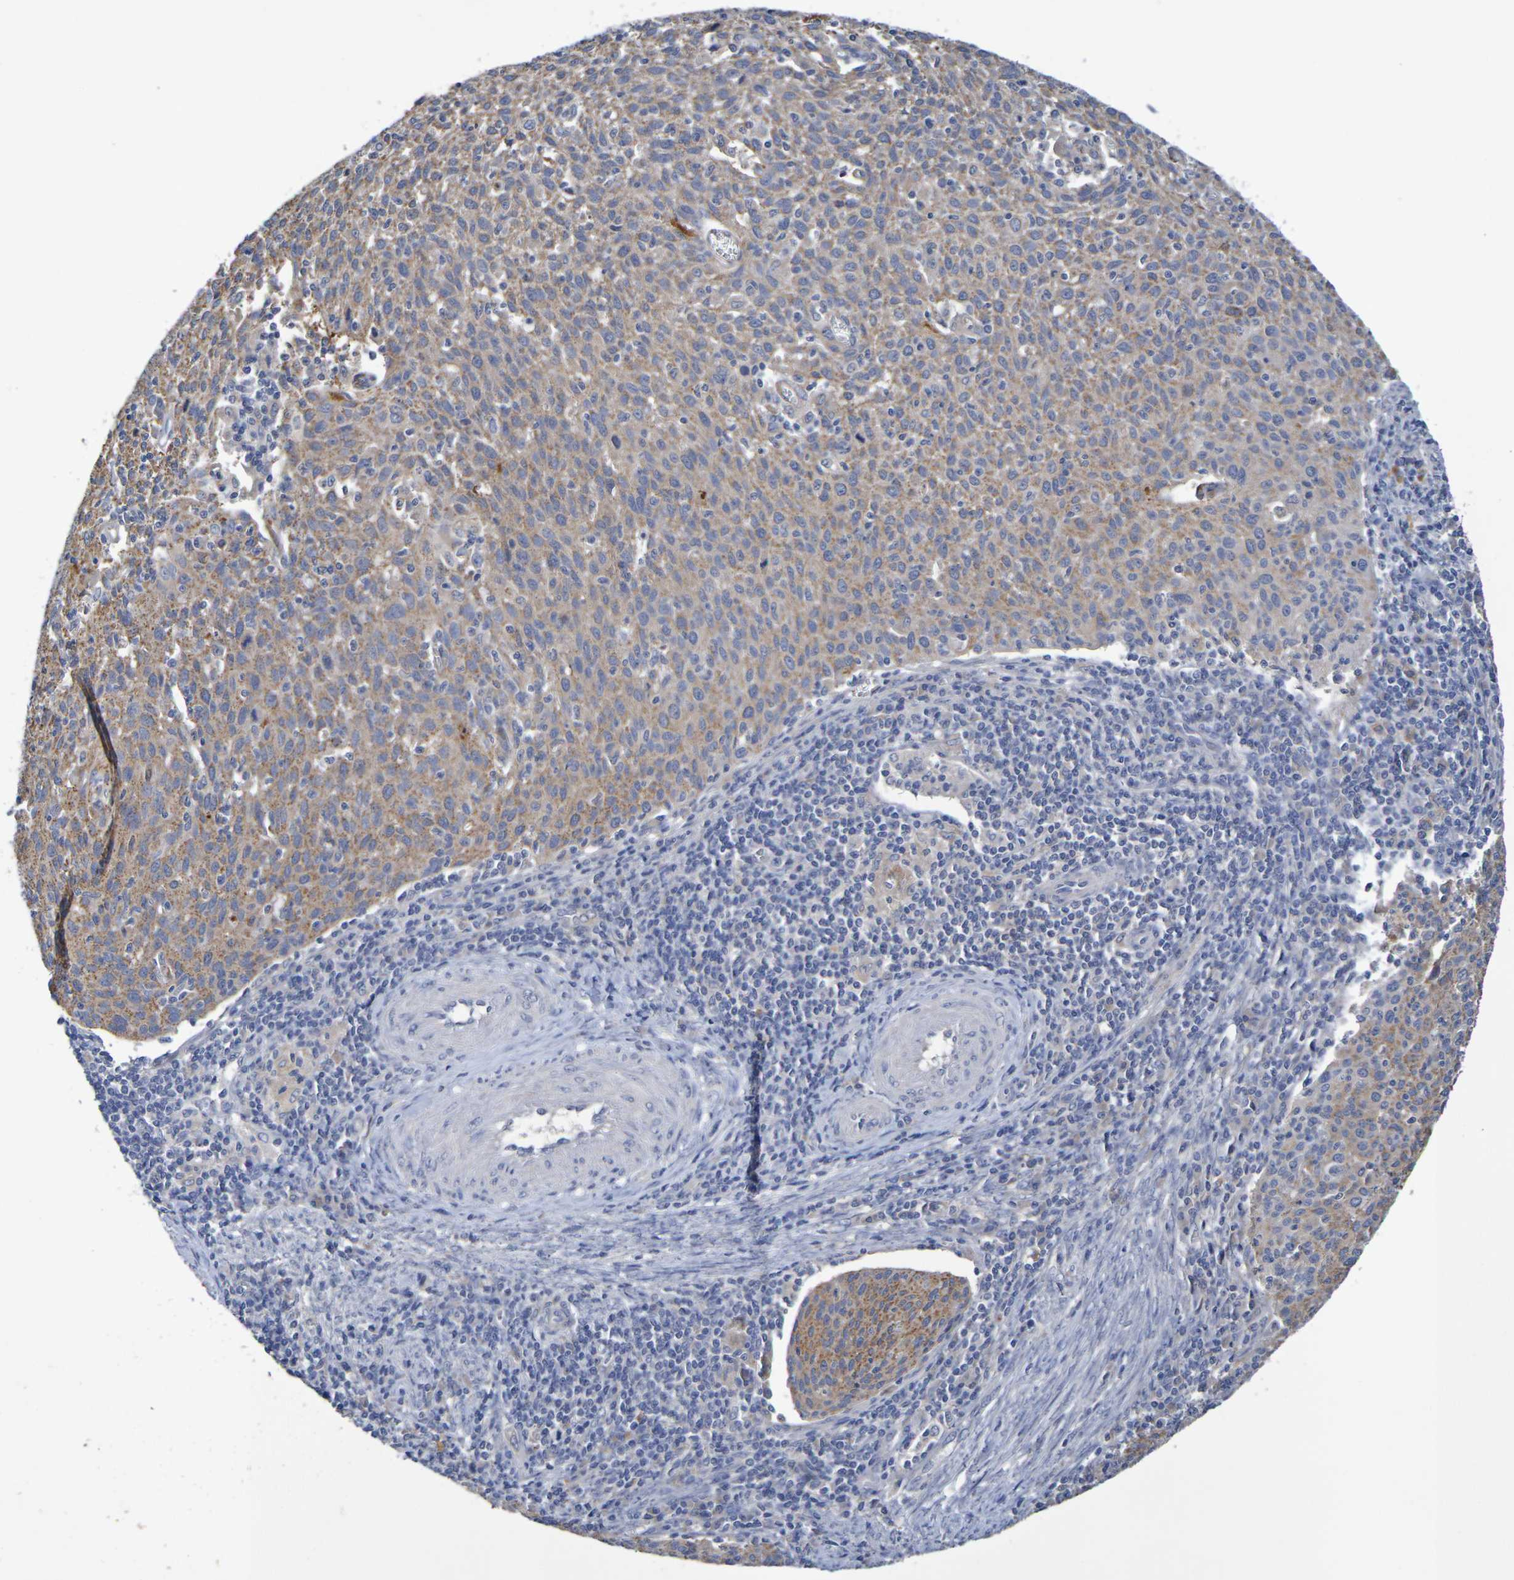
{"staining": {"intensity": "moderate", "quantity": ">75%", "location": "cytoplasmic/membranous"}, "tissue": "cervical cancer", "cell_type": "Tumor cells", "image_type": "cancer", "snomed": [{"axis": "morphology", "description": "Squamous cell carcinoma, NOS"}, {"axis": "topography", "description": "Cervix"}], "caption": "A medium amount of moderate cytoplasmic/membranous staining is present in about >75% of tumor cells in cervical squamous cell carcinoma tissue.", "gene": "SDC4", "patient": {"sex": "female", "age": 38}}